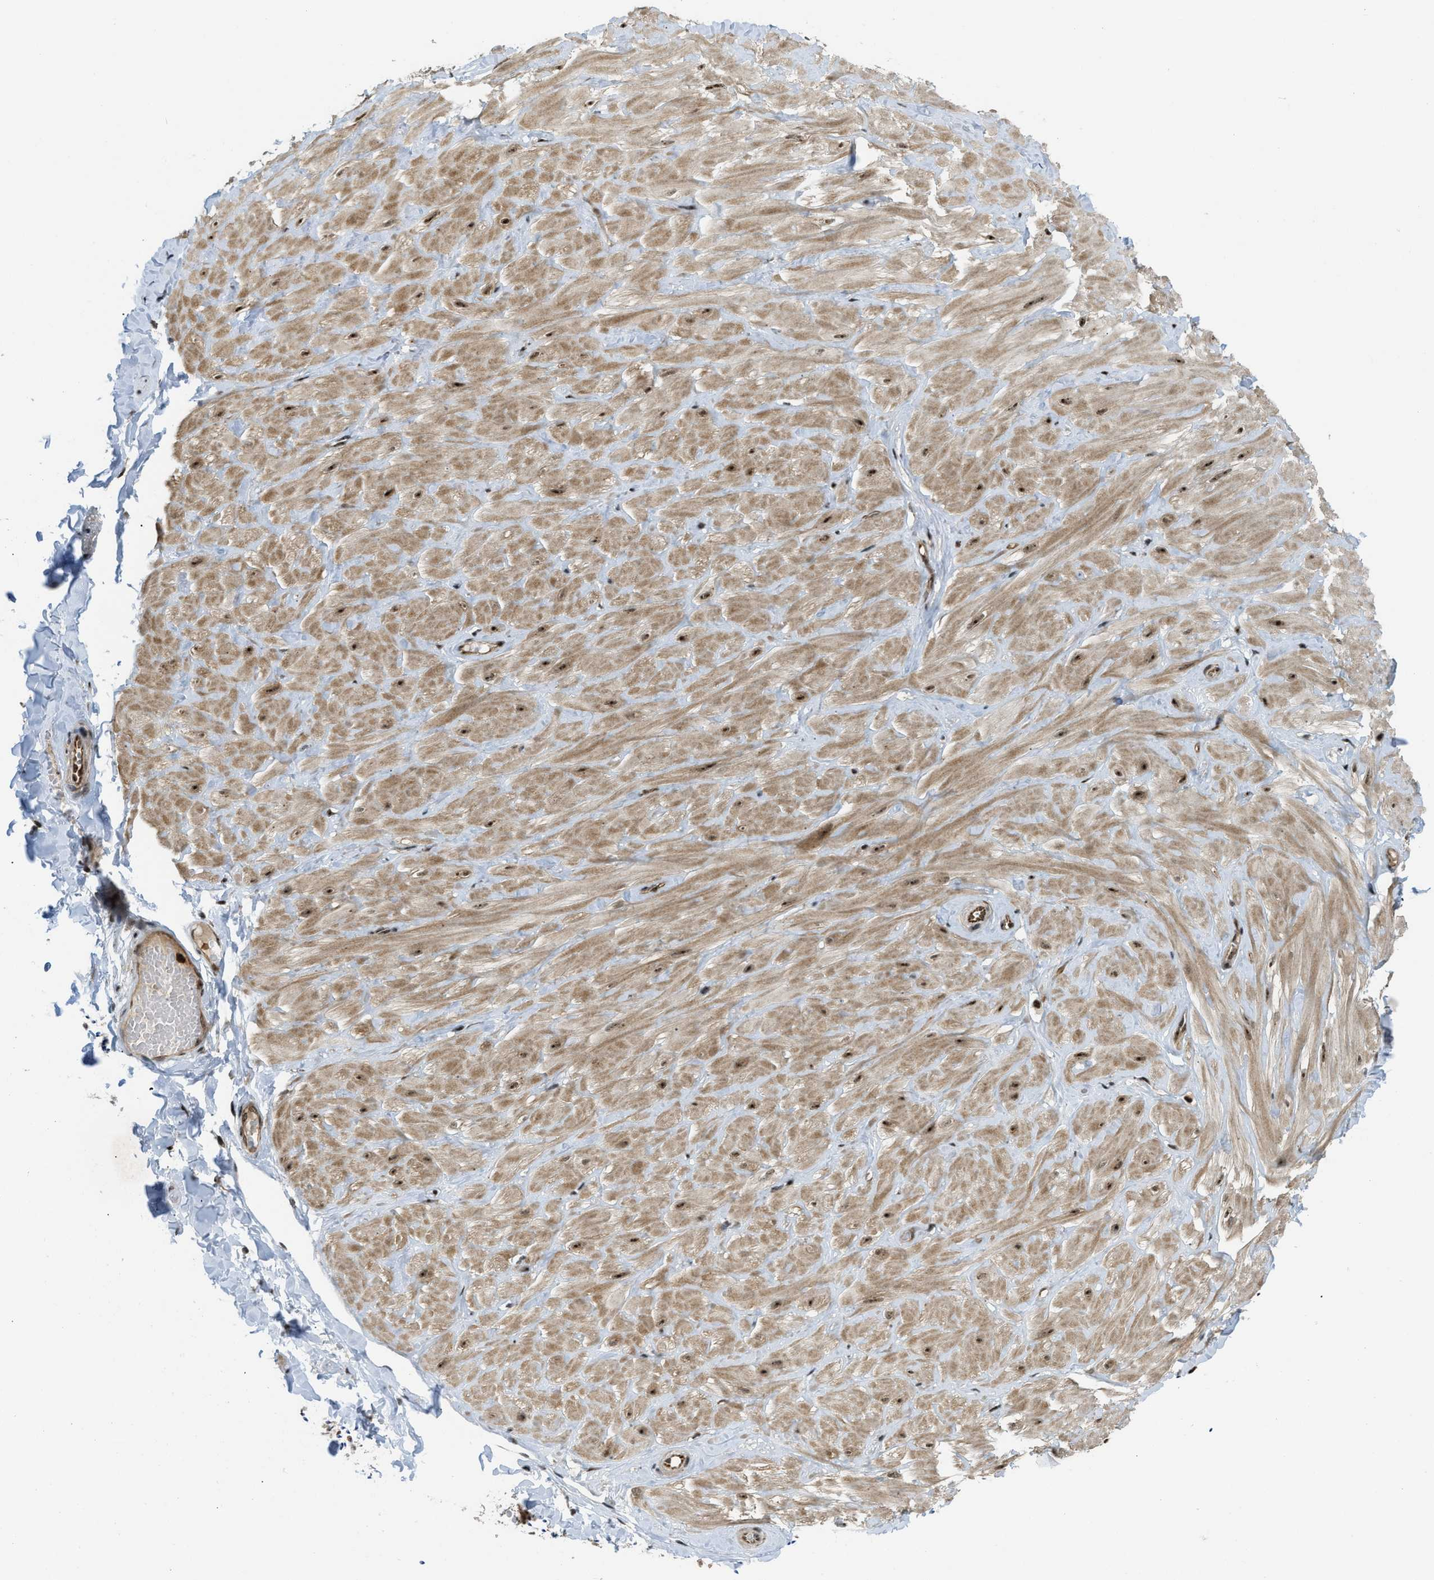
{"staining": {"intensity": "weak", "quantity": ">75%", "location": "cytoplasmic/membranous,nuclear"}, "tissue": "adipose tissue", "cell_type": "Adipocytes", "image_type": "normal", "snomed": [{"axis": "morphology", "description": "Normal tissue, NOS"}, {"axis": "topography", "description": "Adipose tissue"}, {"axis": "topography", "description": "Vascular tissue"}, {"axis": "topography", "description": "Peripheral nerve tissue"}], "caption": "A photomicrograph of human adipose tissue stained for a protein exhibits weak cytoplasmic/membranous,nuclear brown staining in adipocytes.", "gene": "E2F1", "patient": {"sex": "male", "age": 25}}